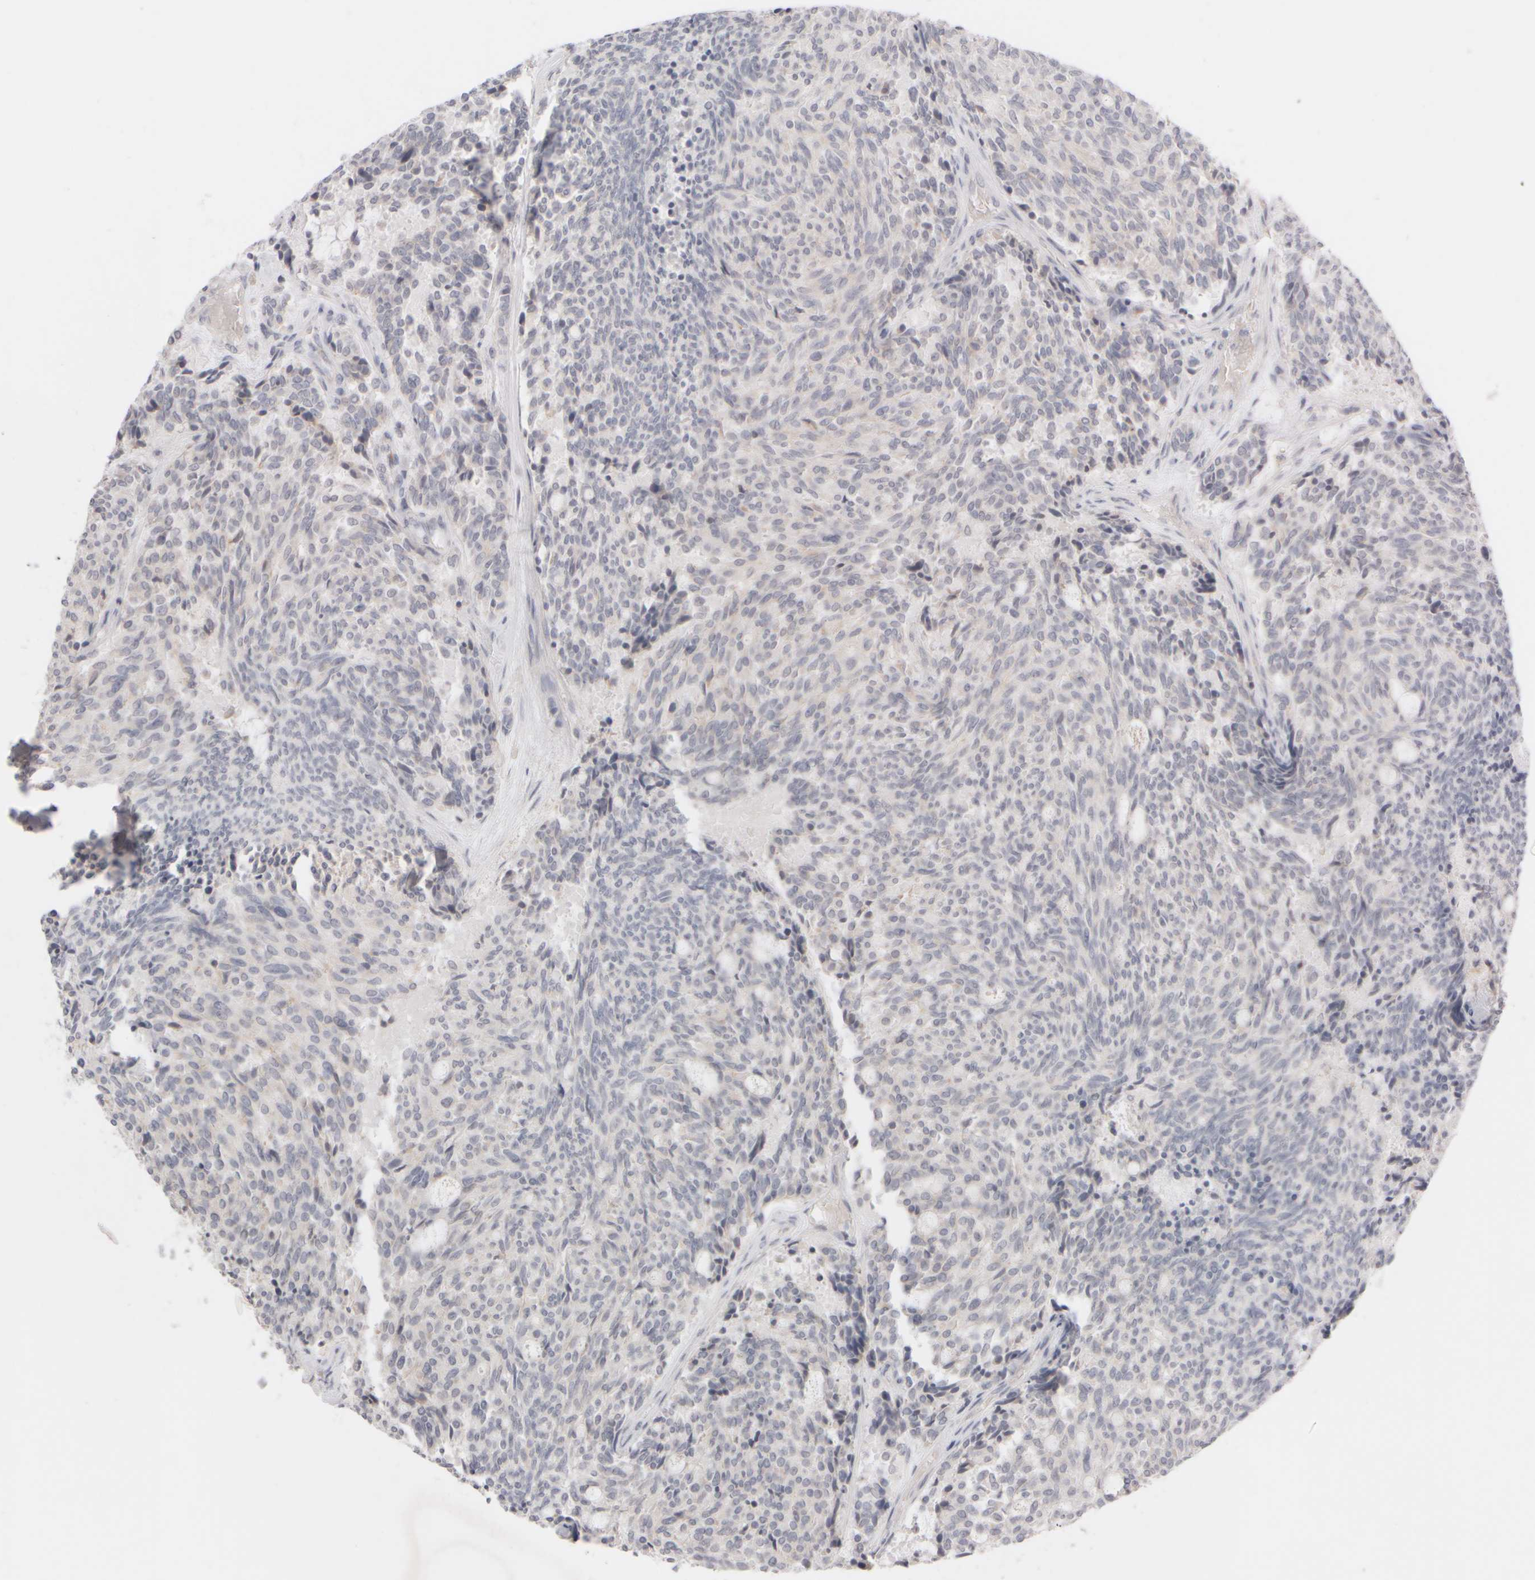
{"staining": {"intensity": "negative", "quantity": "none", "location": "none"}, "tissue": "carcinoid", "cell_type": "Tumor cells", "image_type": "cancer", "snomed": [{"axis": "morphology", "description": "Carcinoid, malignant, NOS"}, {"axis": "topography", "description": "Pancreas"}], "caption": "Immunohistochemical staining of human carcinoid demonstrates no significant staining in tumor cells.", "gene": "ZNF112", "patient": {"sex": "female", "age": 54}}